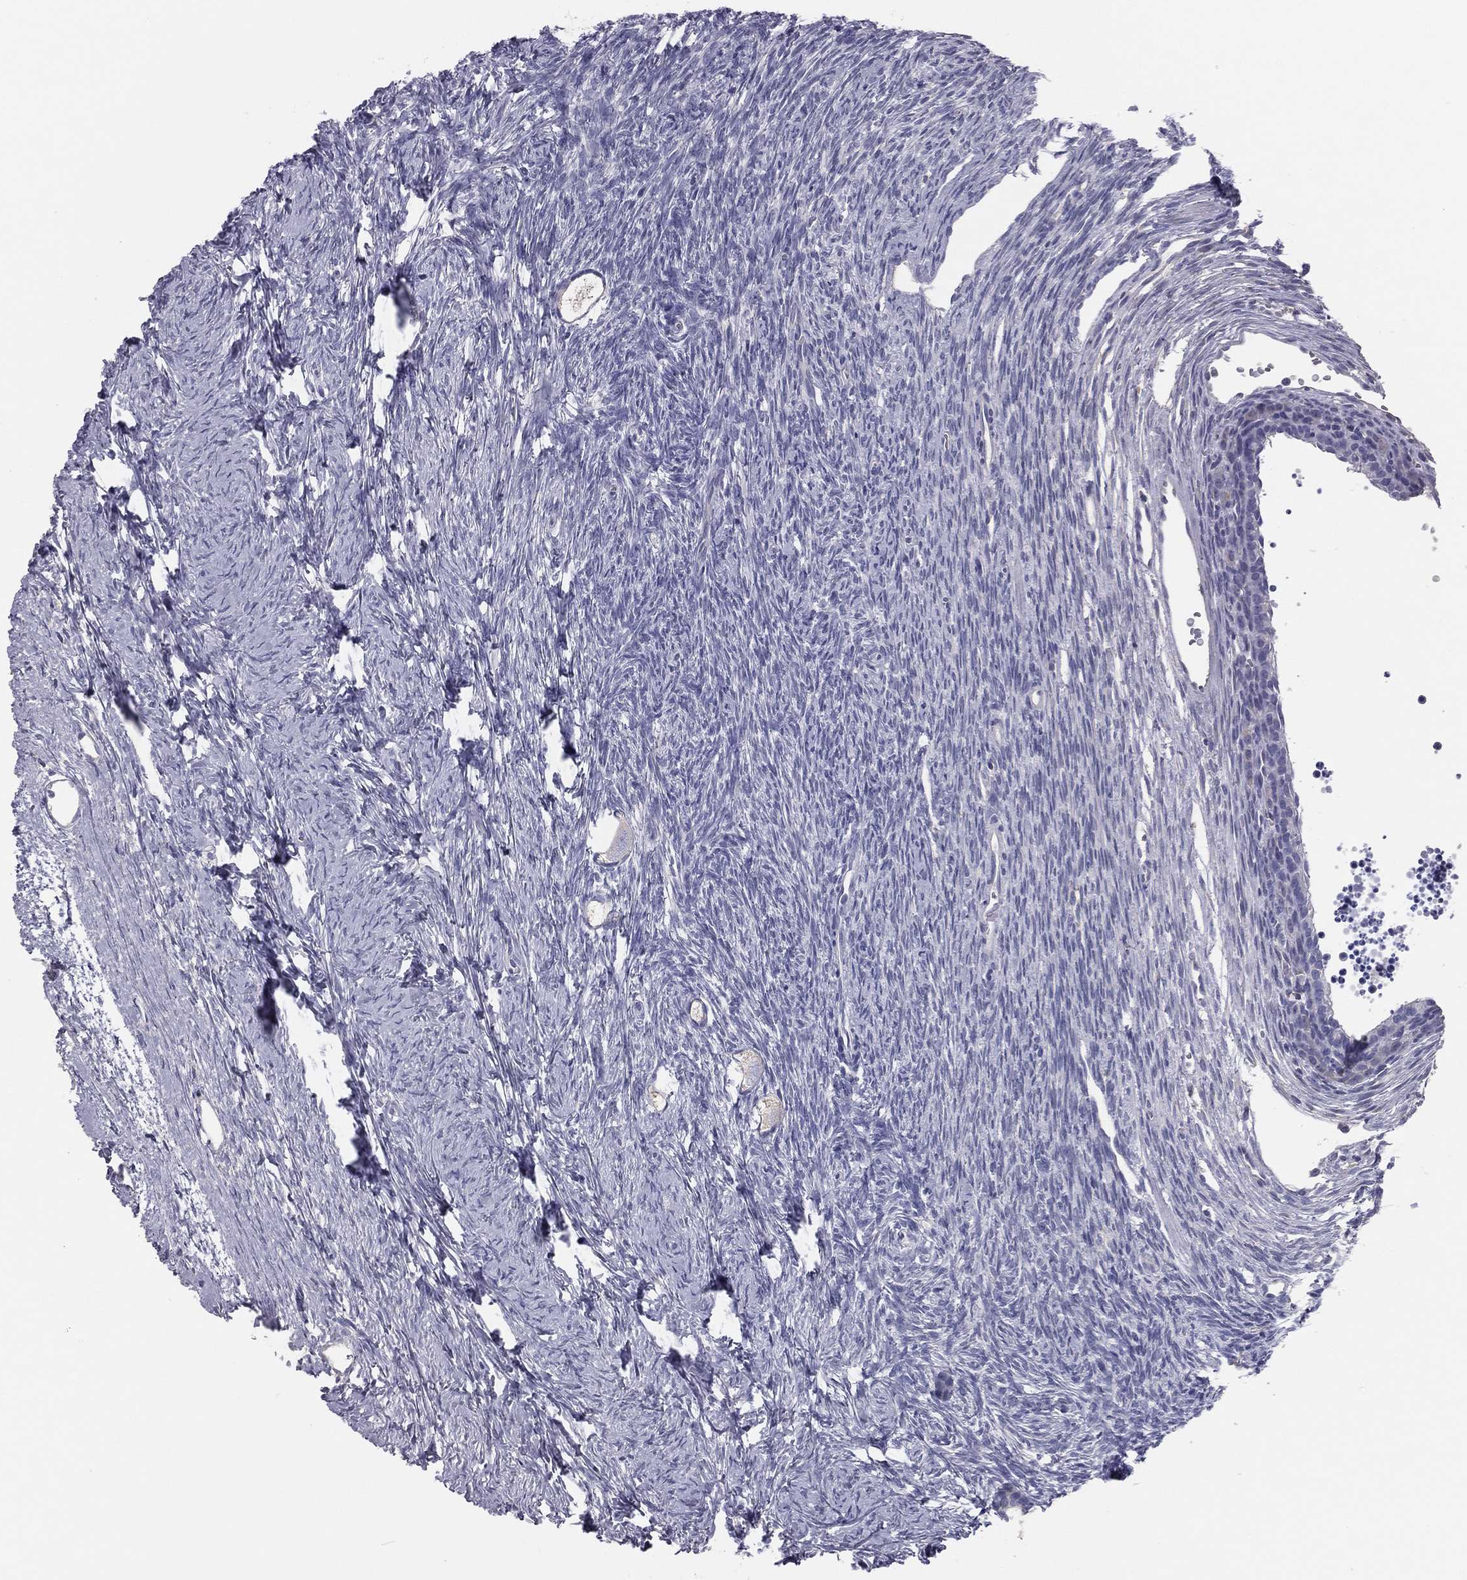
{"staining": {"intensity": "negative", "quantity": "none", "location": "none"}, "tissue": "ovary", "cell_type": "Follicle cells", "image_type": "normal", "snomed": [{"axis": "morphology", "description": "Normal tissue, NOS"}, {"axis": "topography", "description": "Ovary"}], "caption": "Immunohistochemical staining of benign ovary shows no significant staining in follicle cells. (Immunohistochemistry, brightfield microscopy, high magnification).", "gene": "MUC13", "patient": {"sex": "female", "age": 27}}